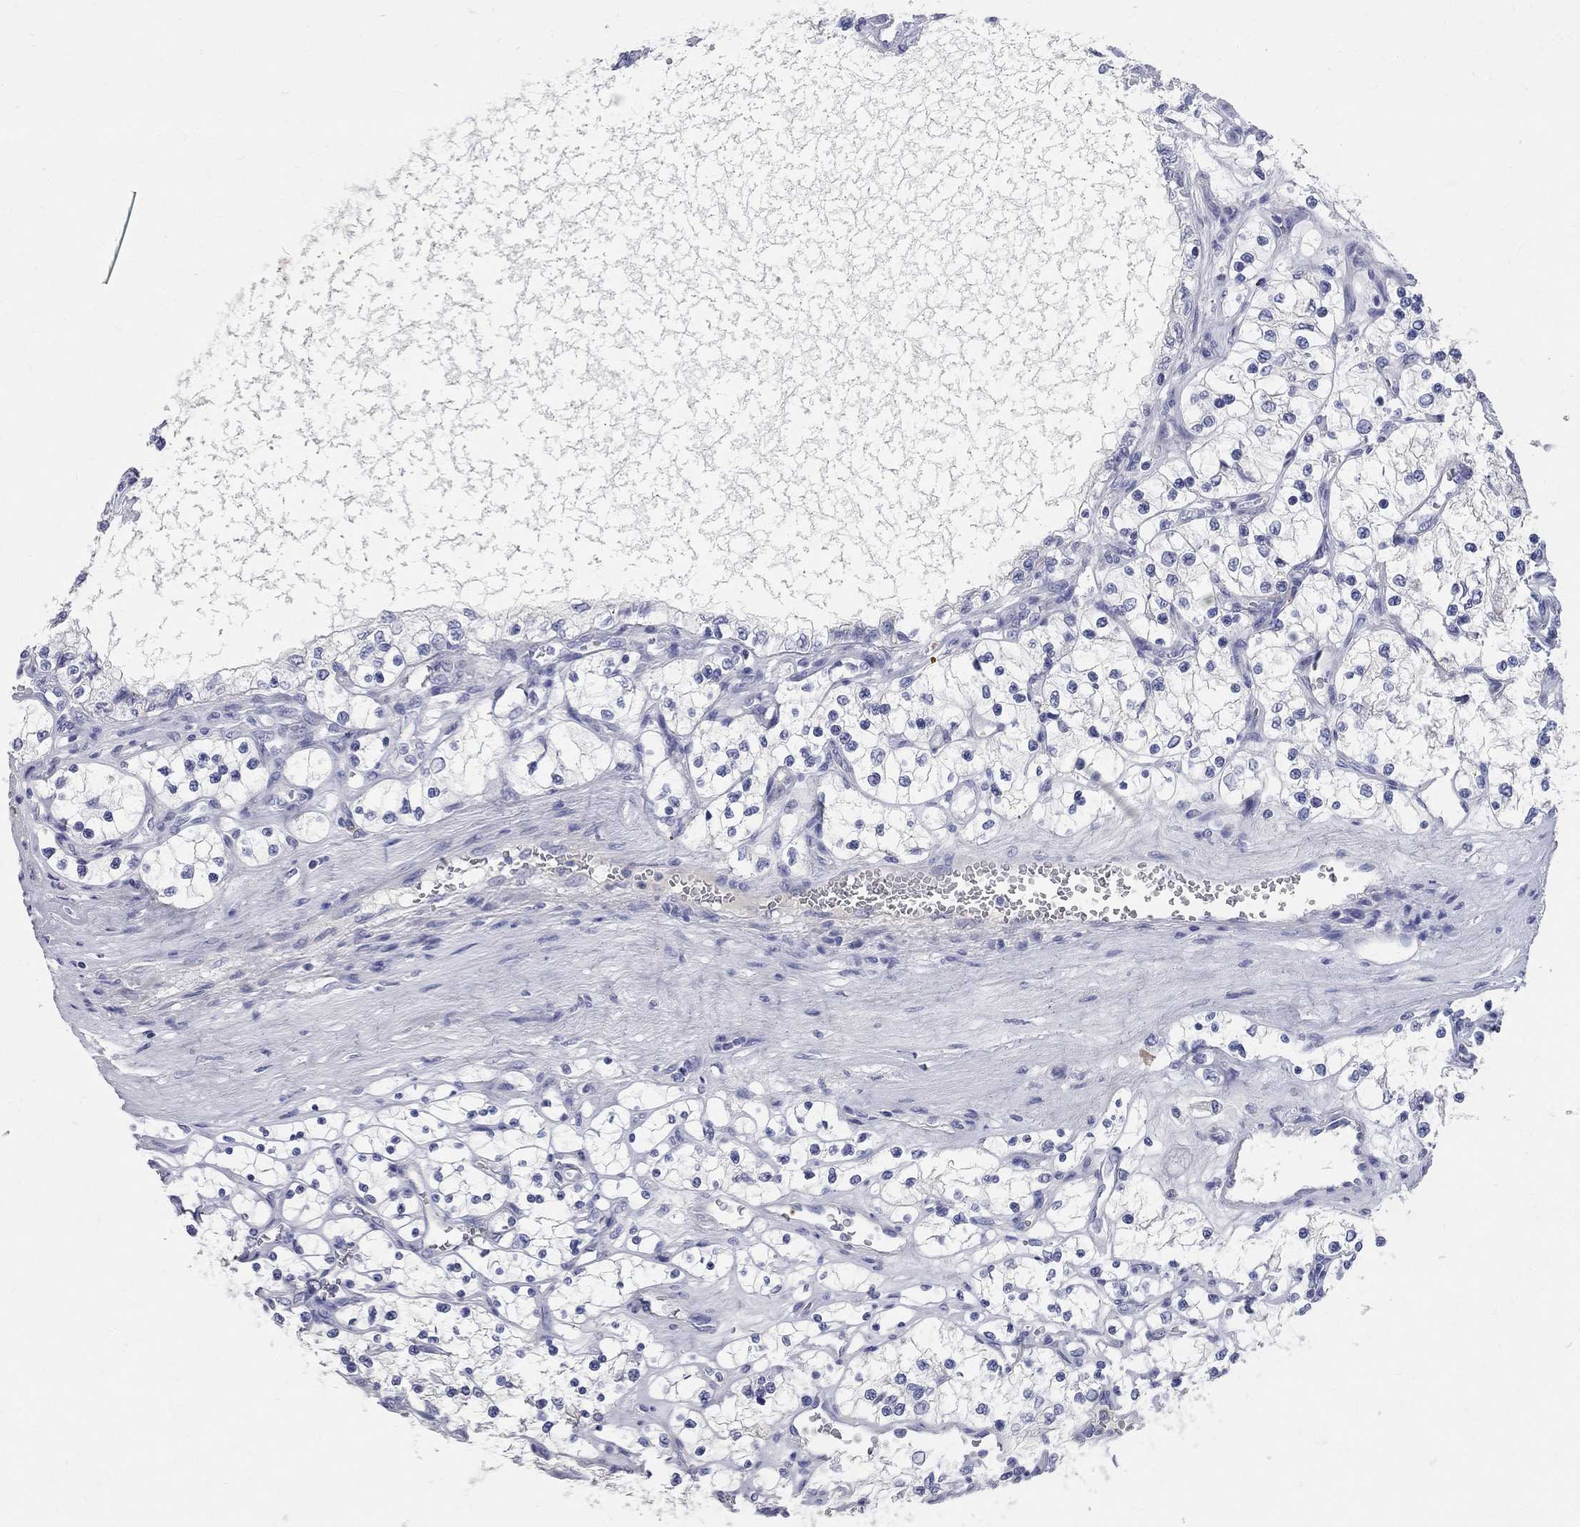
{"staining": {"intensity": "negative", "quantity": "none", "location": "none"}, "tissue": "renal cancer", "cell_type": "Tumor cells", "image_type": "cancer", "snomed": [{"axis": "morphology", "description": "Adenocarcinoma, NOS"}, {"axis": "topography", "description": "Kidney"}], "caption": "Human renal cancer stained for a protein using immunohistochemistry (IHC) exhibits no staining in tumor cells.", "gene": "AOX1", "patient": {"sex": "female", "age": 69}}